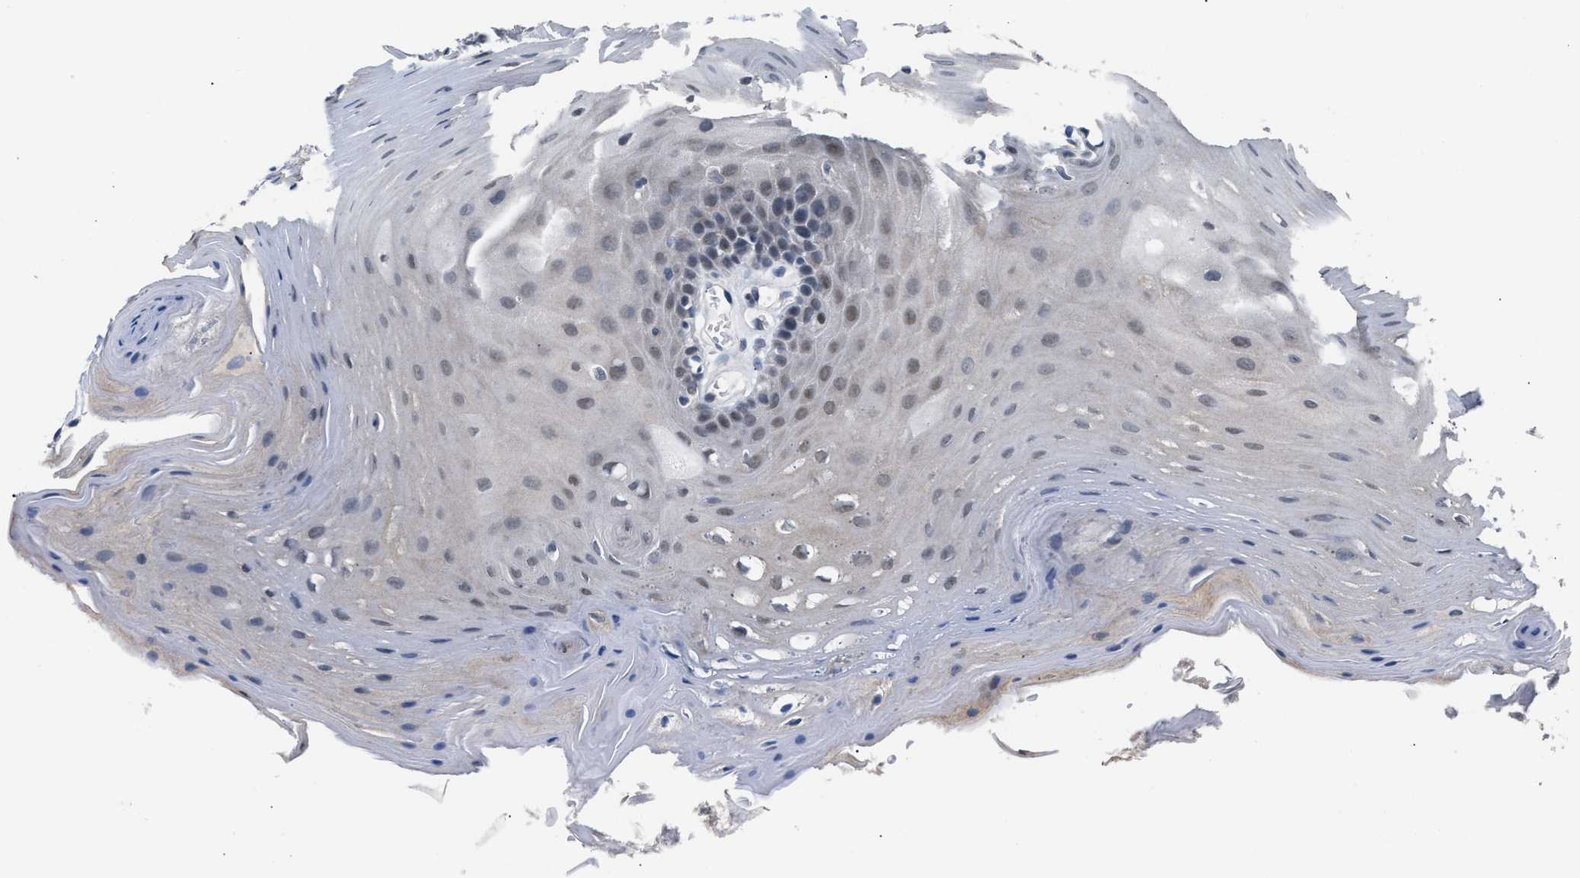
{"staining": {"intensity": "weak", "quantity": "25%-75%", "location": "cytoplasmic/membranous,nuclear"}, "tissue": "oral mucosa", "cell_type": "Squamous epithelial cells", "image_type": "normal", "snomed": [{"axis": "morphology", "description": "Normal tissue, NOS"}, {"axis": "morphology", "description": "Squamous cell carcinoma, NOS"}, {"axis": "topography", "description": "Oral tissue"}, {"axis": "topography", "description": "Head-Neck"}], "caption": "Brown immunohistochemical staining in benign human oral mucosa reveals weak cytoplasmic/membranous,nuclear expression in approximately 25%-75% of squamous epithelial cells. The protein is shown in brown color, while the nuclei are stained blue.", "gene": "TXNRD3", "patient": {"sex": "male", "age": 71}}